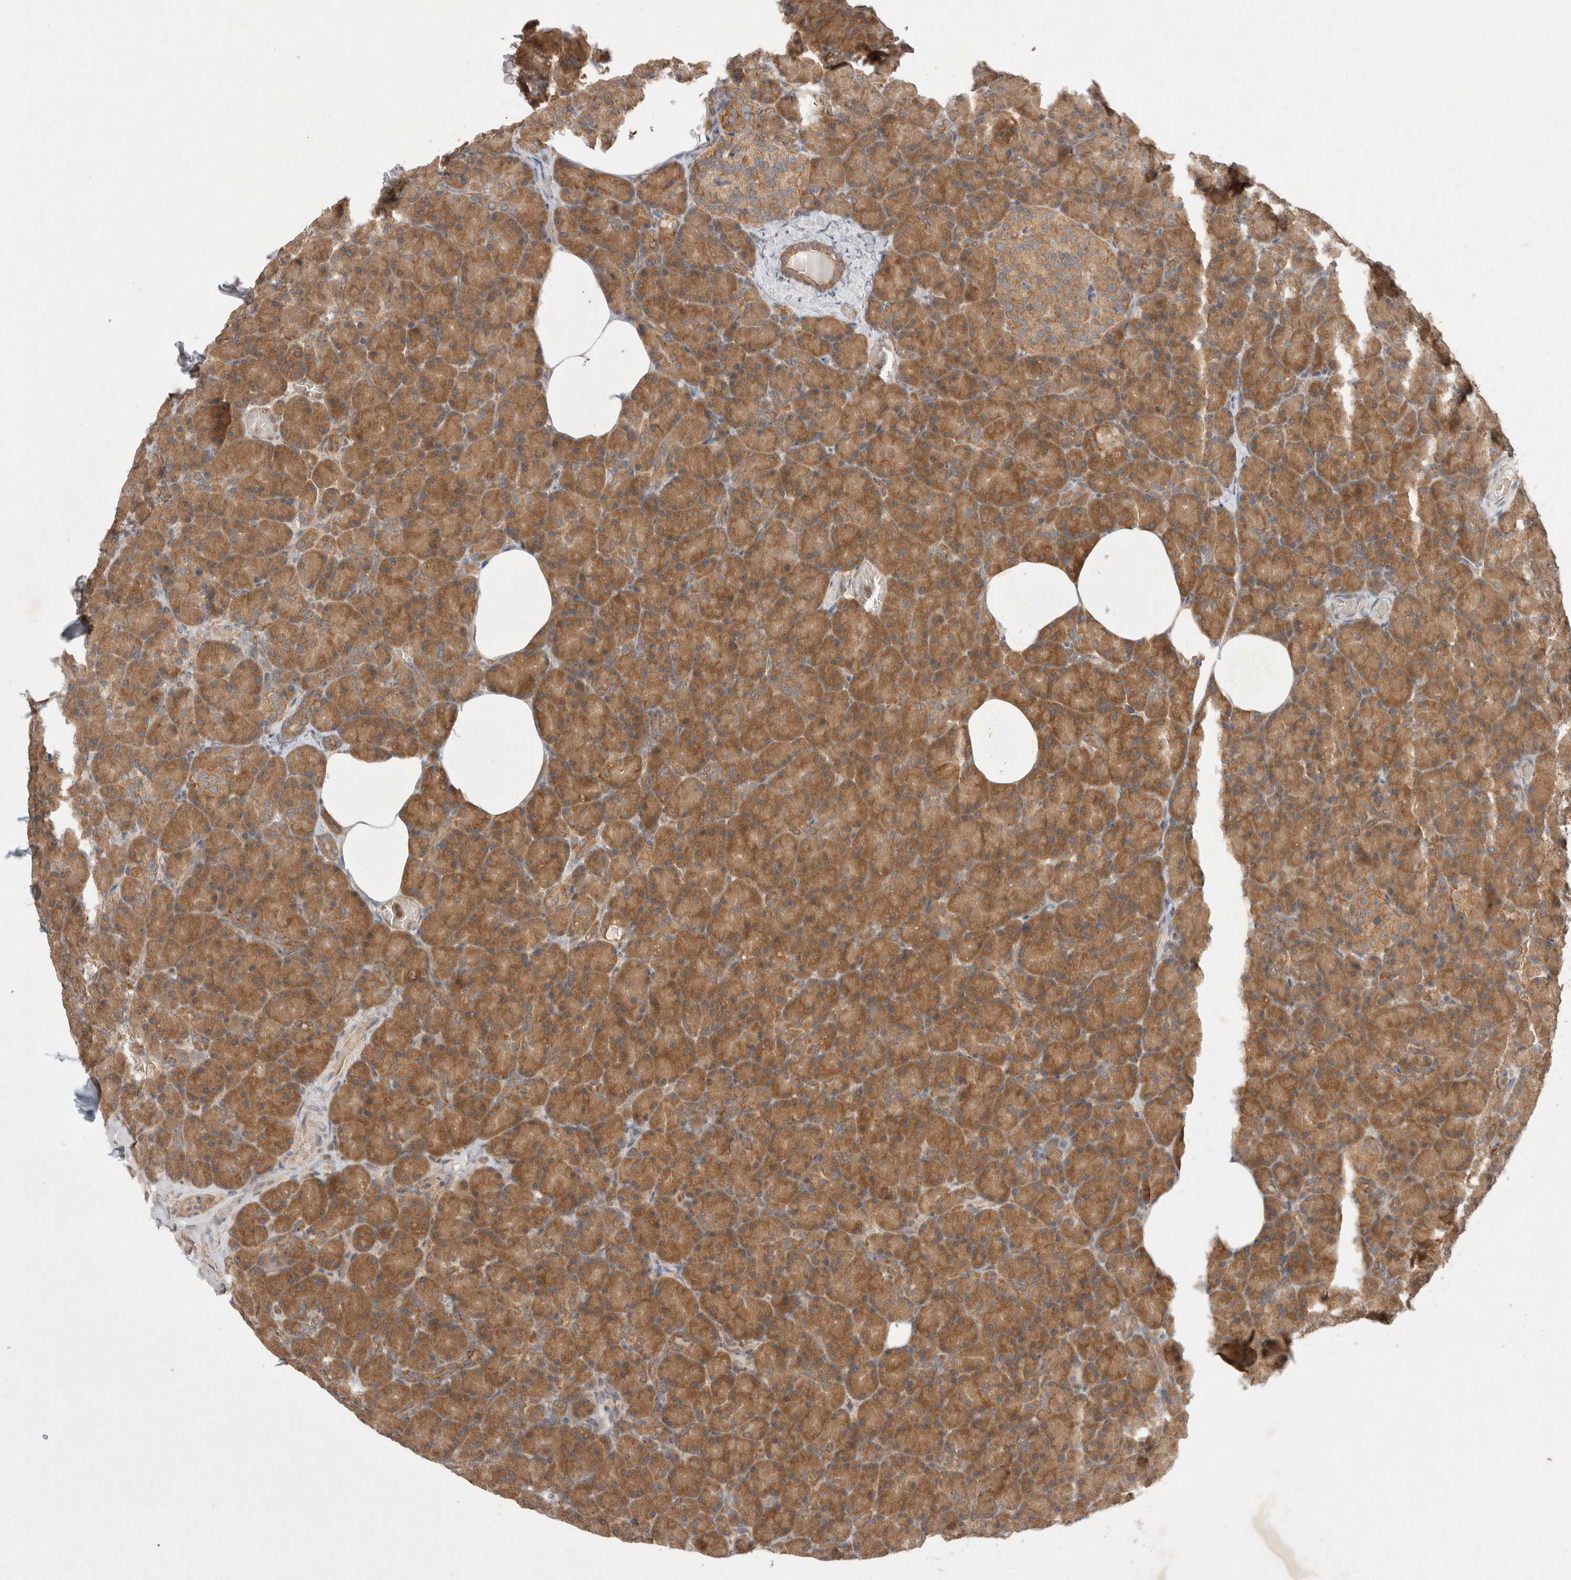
{"staining": {"intensity": "moderate", "quantity": ">75%", "location": "cytoplasmic/membranous"}, "tissue": "pancreas", "cell_type": "Exocrine glandular cells", "image_type": "normal", "snomed": [{"axis": "morphology", "description": "Normal tissue, NOS"}, {"axis": "topography", "description": "Pancreas"}], "caption": "Protein staining displays moderate cytoplasmic/membranous staining in approximately >75% of exocrine glandular cells in unremarkable pancreas.", "gene": "EIF3E", "patient": {"sex": "female", "age": 43}}